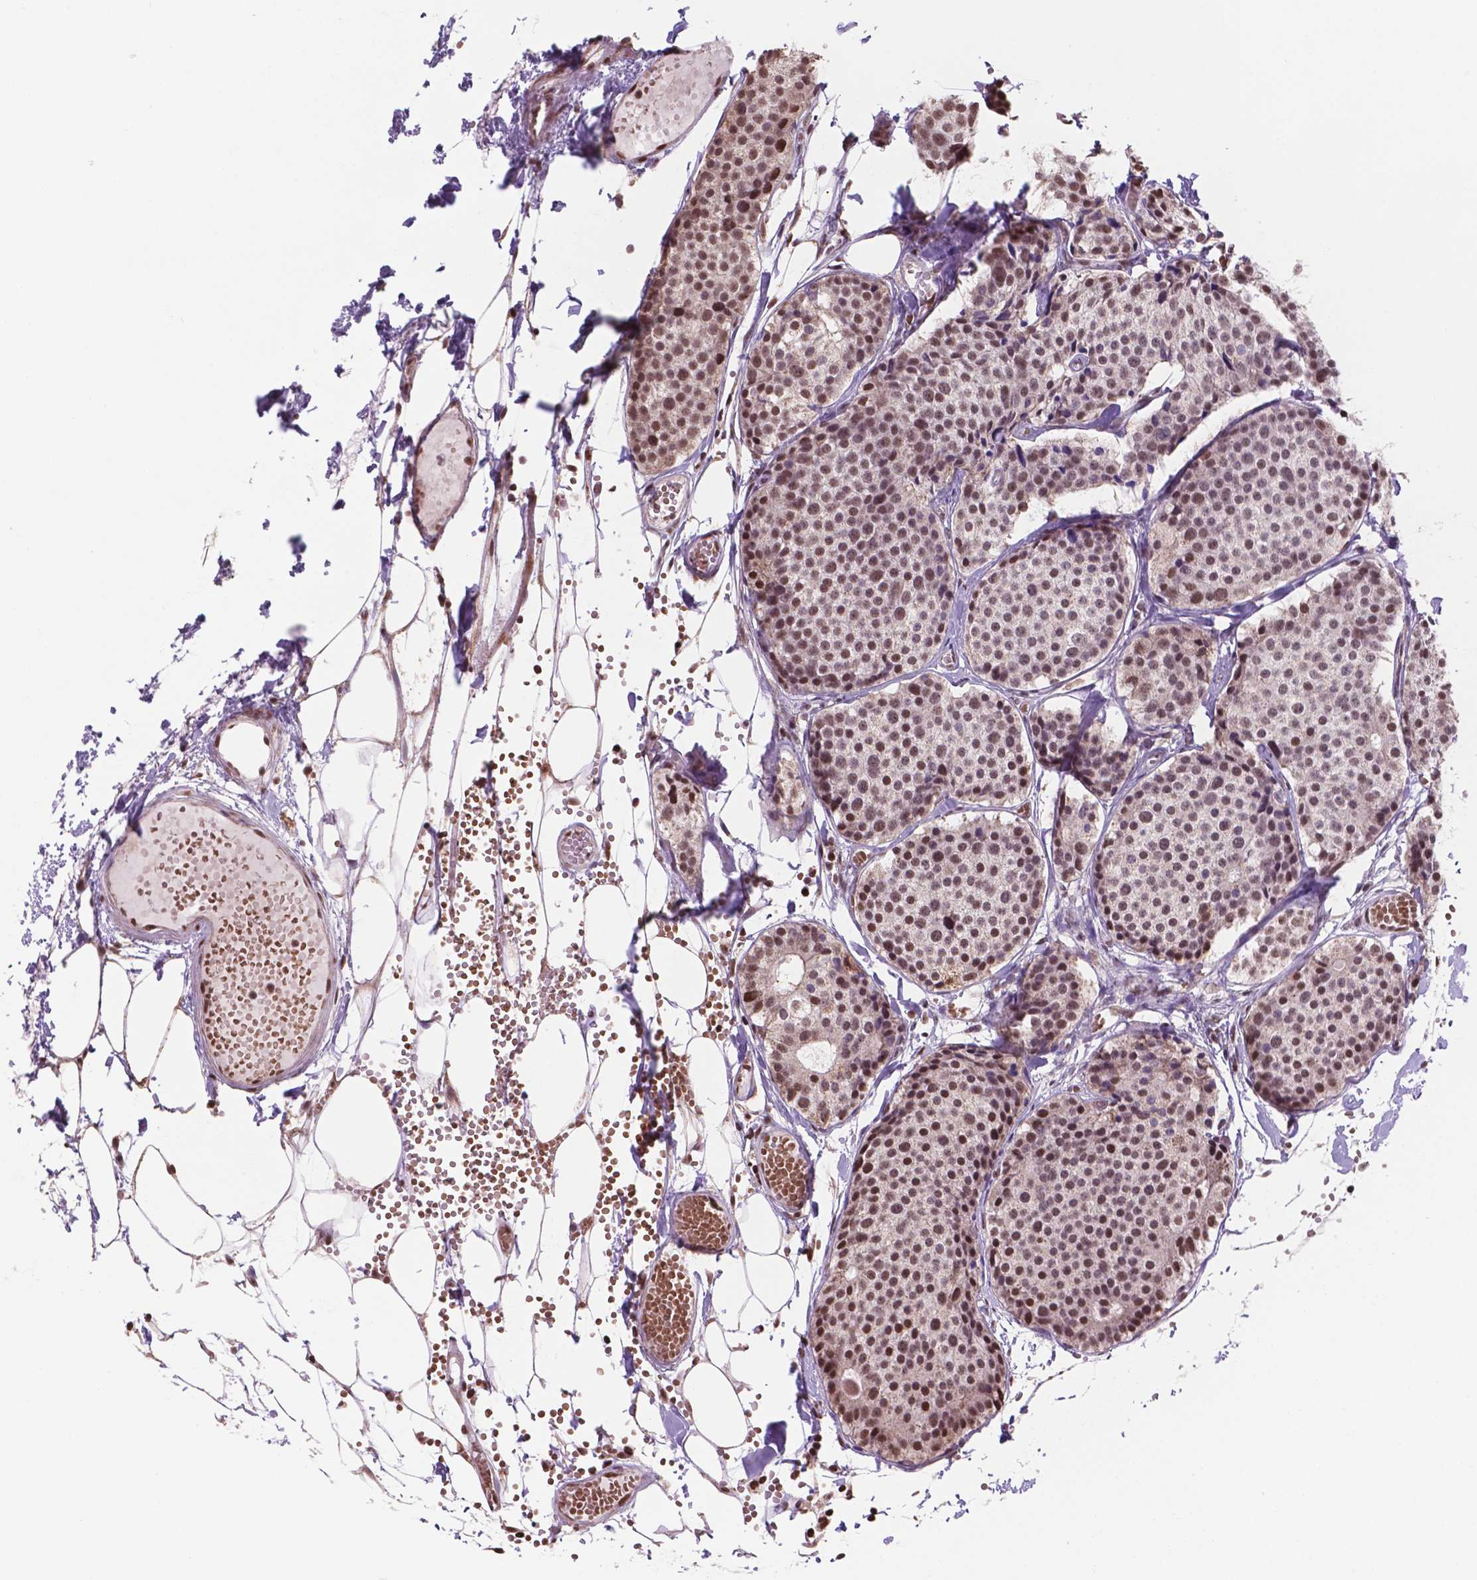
{"staining": {"intensity": "strong", "quantity": ">75%", "location": "nuclear"}, "tissue": "carcinoid", "cell_type": "Tumor cells", "image_type": "cancer", "snomed": [{"axis": "morphology", "description": "Carcinoid, malignant, NOS"}, {"axis": "topography", "description": "Small intestine"}], "caption": "Protein positivity by immunohistochemistry shows strong nuclear staining in approximately >75% of tumor cells in carcinoid.", "gene": "NDUFA10", "patient": {"sex": "female", "age": 65}}